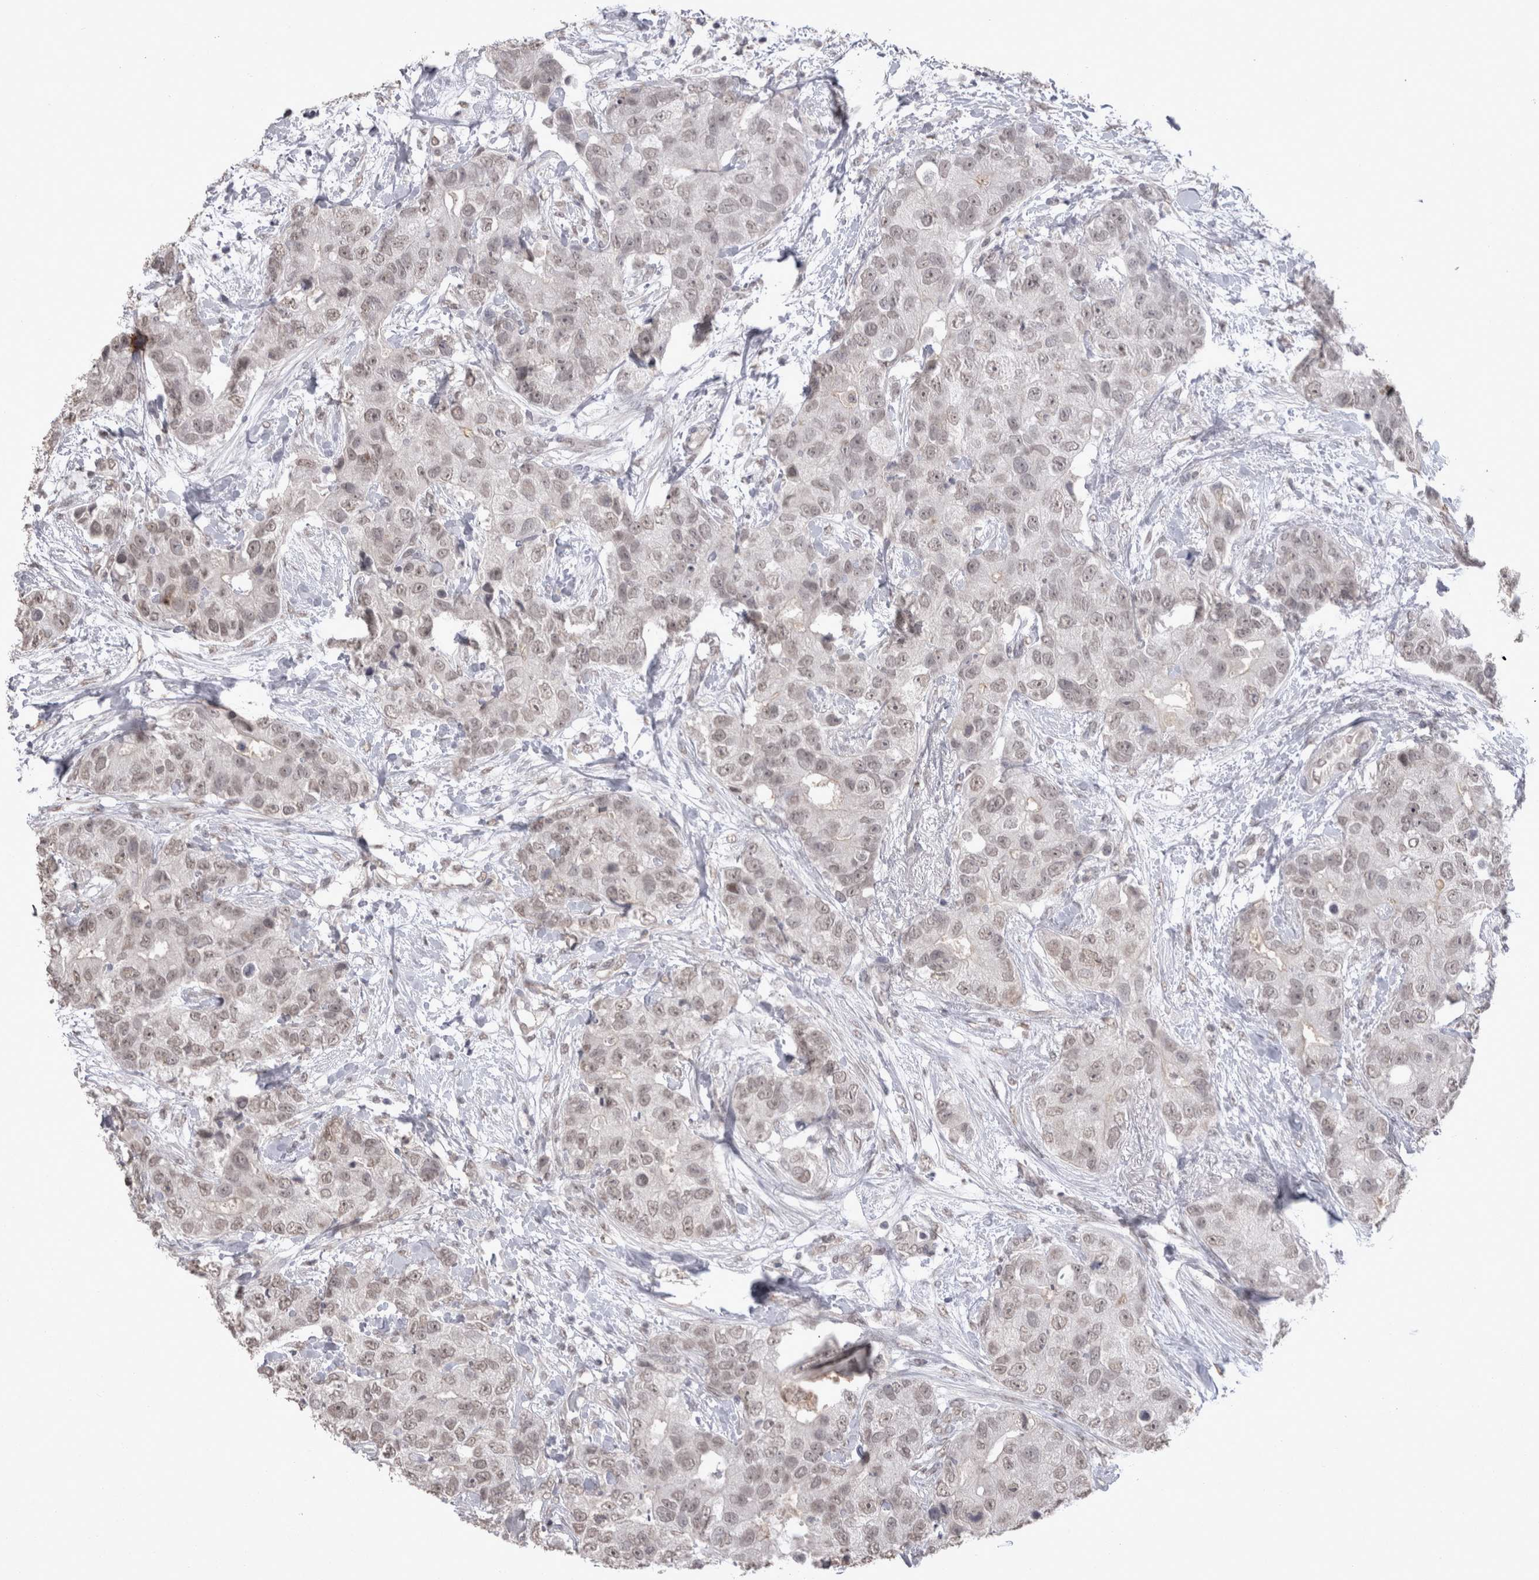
{"staining": {"intensity": "weak", "quantity": ">75%", "location": "nuclear"}, "tissue": "breast cancer", "cell_type": "Tumor cells", "image_type": "cancer", "snomed": [{"axis": "morphology", "description": "Duct carcinoma"}, {"axis": "topography", "description": "Breast"}], "caption": "Breast cancer stained for a protein (brown) exhibits weak nuclear positive positivity in about >75% of tumor cells.", "gene": "DDX4", "patient": {"sex": "female", "age": 62}}